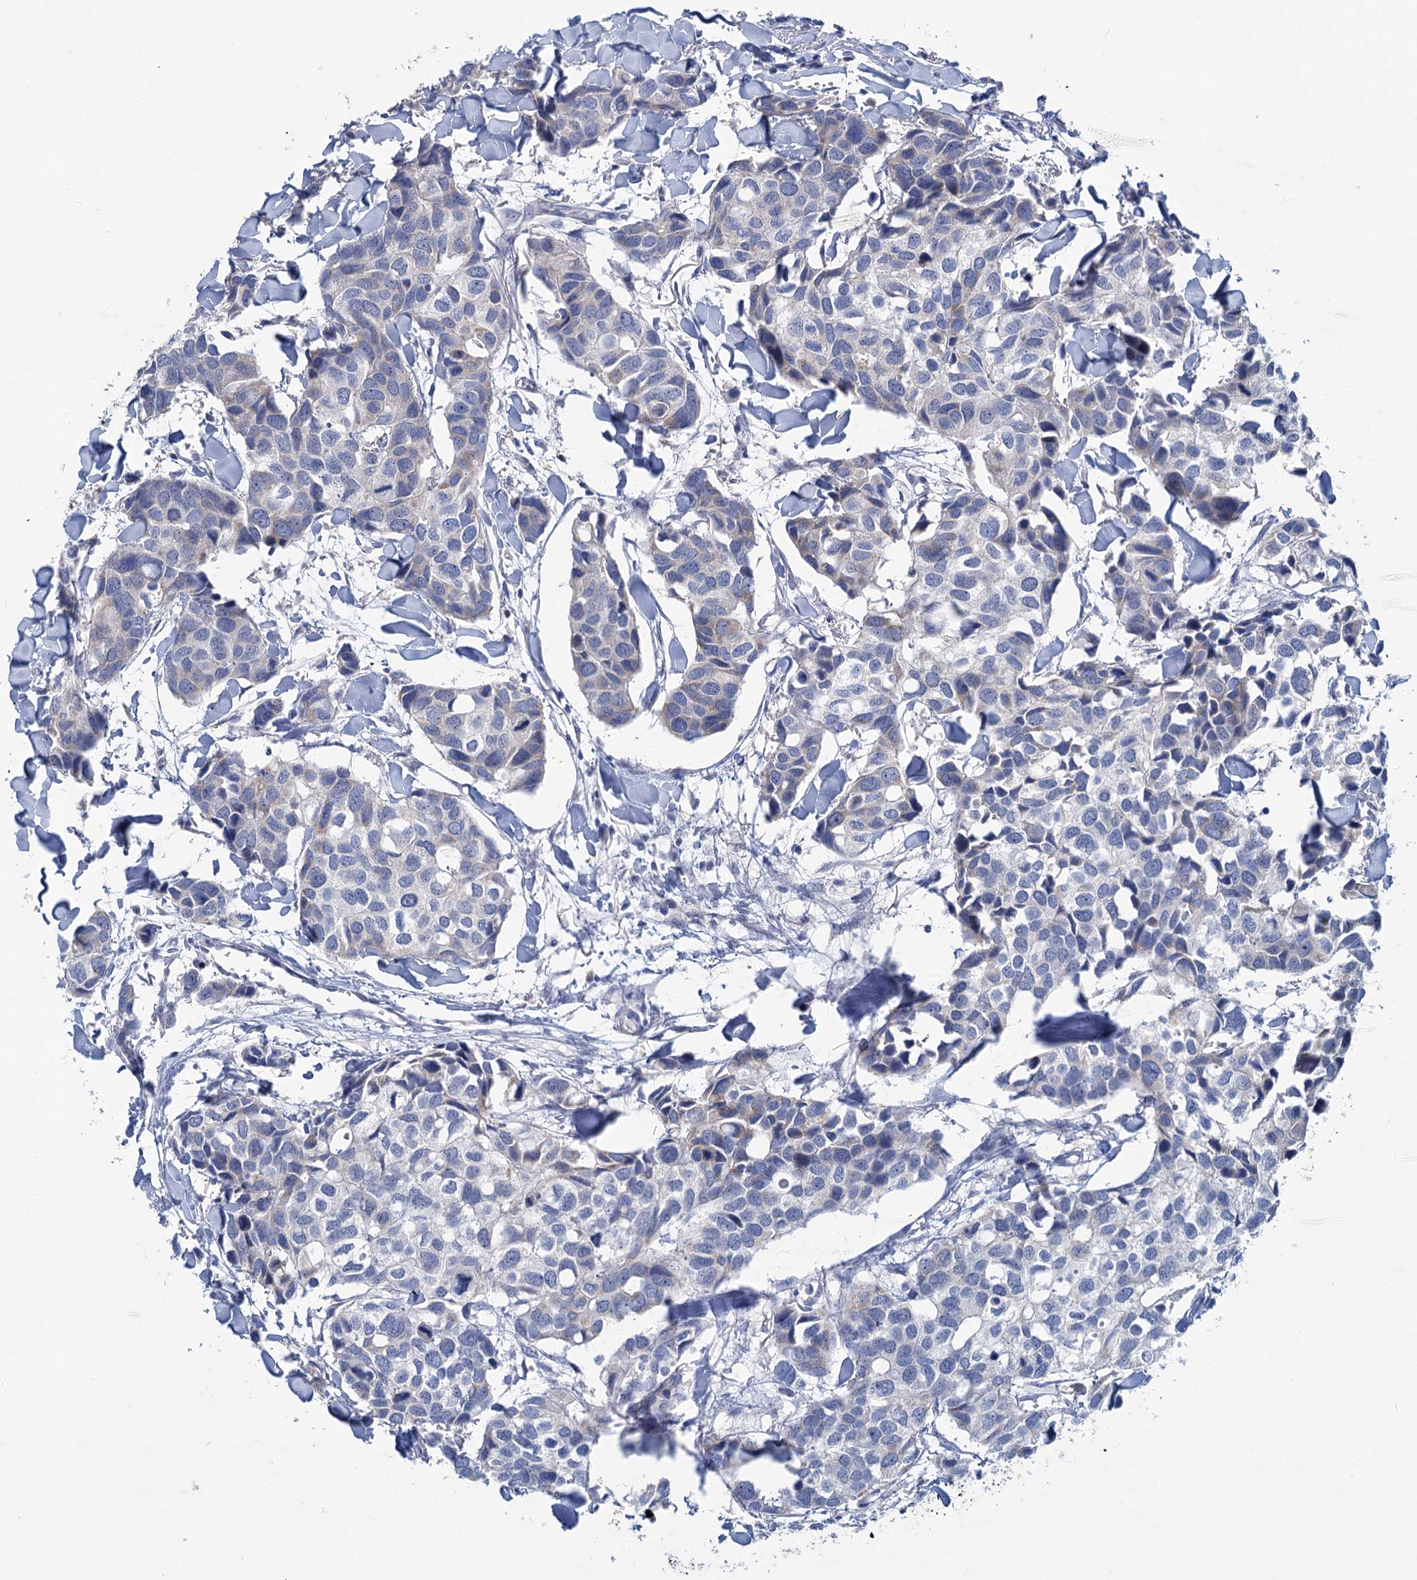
{"staining": {"intensity": "negative", "quantity": "none", "location": "none"}, "tissue": "breast cancer", "cell_type": "Tumor cells", "image_type": "cancer", "snomed": [{"axis": "morphology", "description": "Duct carcinoma"}, {"axis": "topography", "description": "Breast"}], "caption": "DAB immunohistochemical staining of human breast cancer displays no significant positivity in tumor cells.", "gene": "CHDH", "patient": {"sex": "female", "age": 83}}